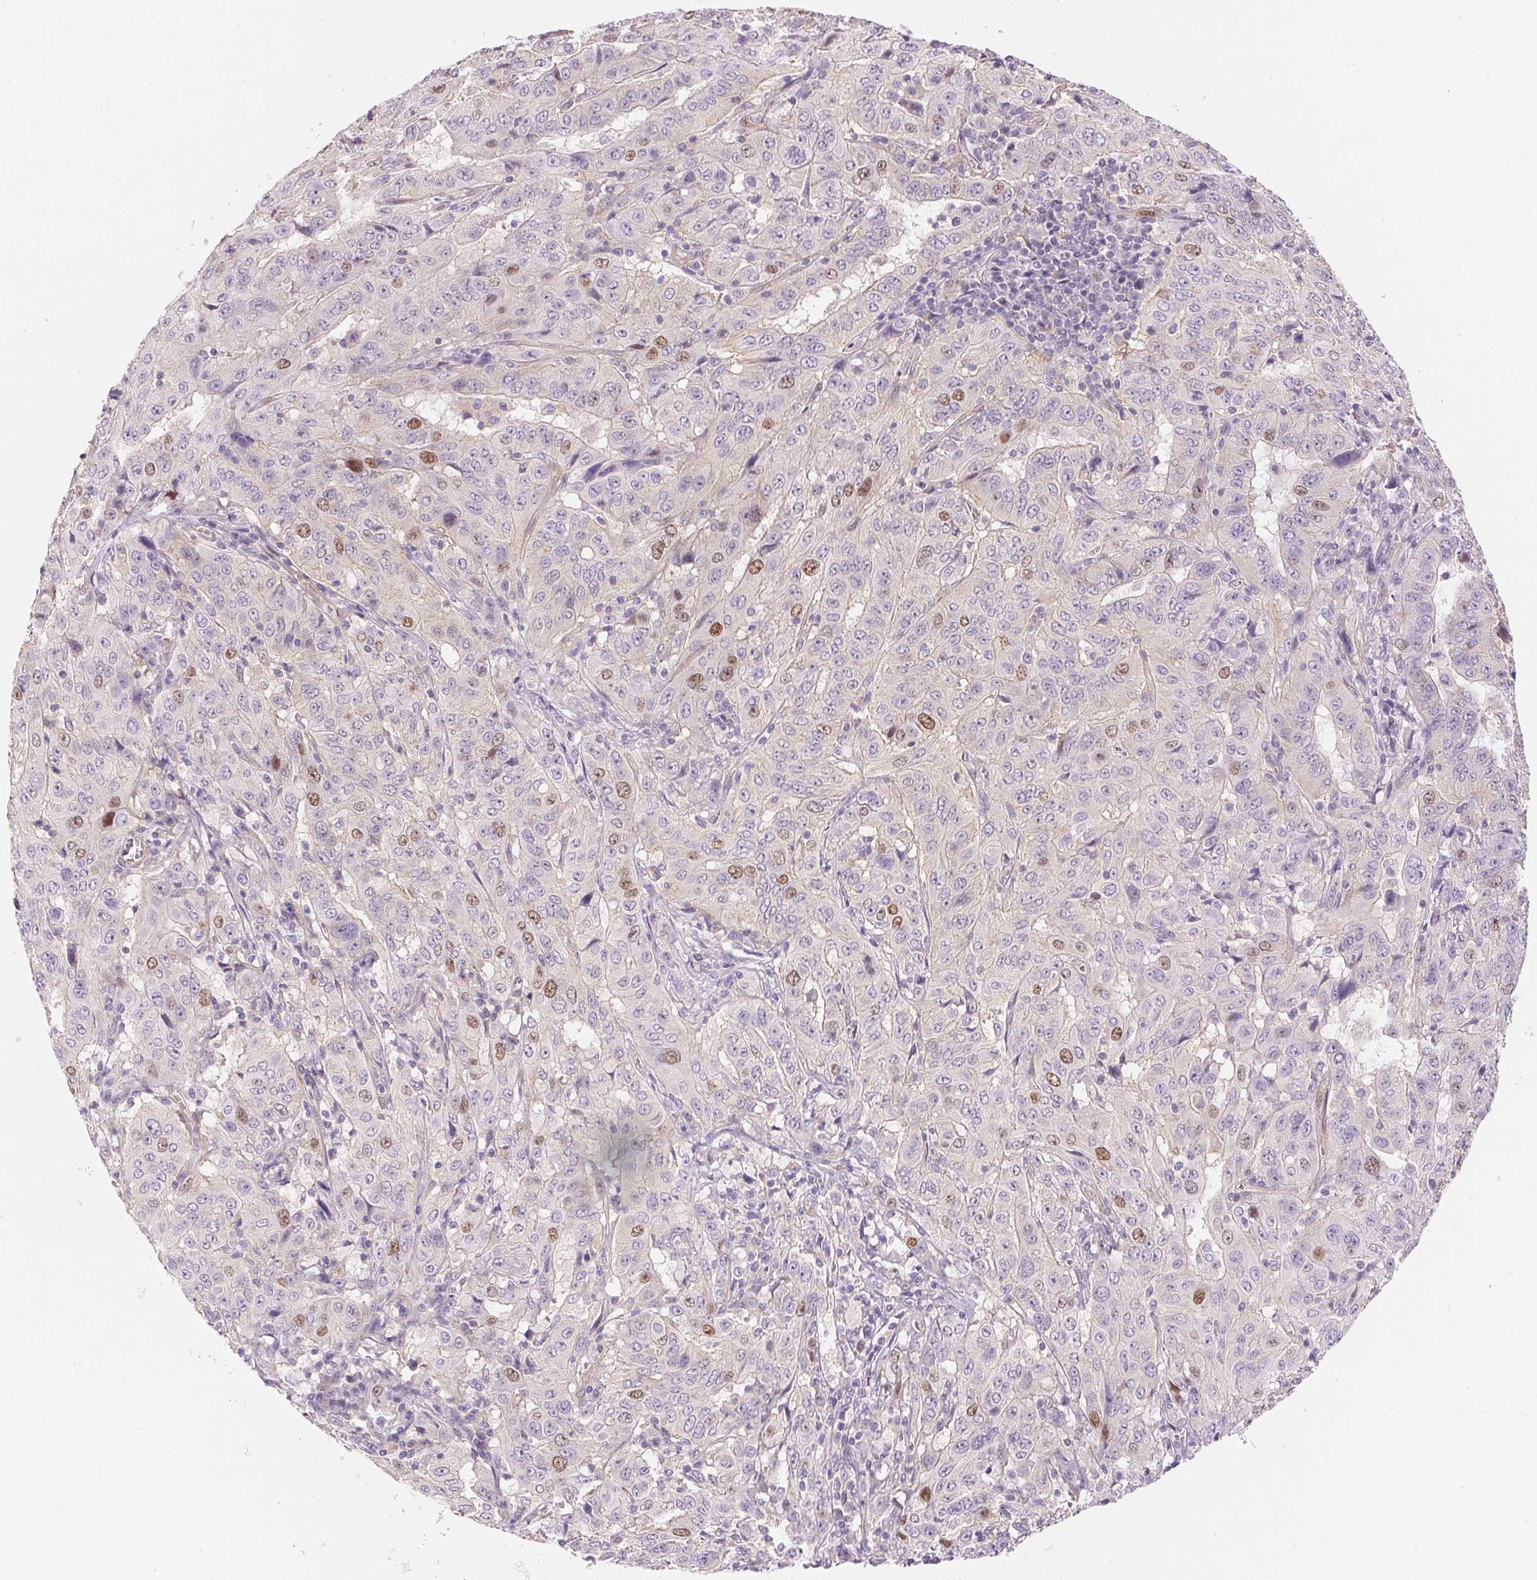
{"staining": {"intensity": "moderate", "quantity": "<25%", "location": "nuclear"}, "tissue": "pancreatic cancer", "cell_type": "Tumor cells", "image_type": "cancer", "snomed": [{"axis": "morphology", "description": "Adenocarcinoma, NOS"}, {"axis": "topography", "description": "Pancreas"}], "caption": "Pancreatic cancer stained for a protein (brown) displays moderate nuclear positive expression in about <25% of tumor cells.", "gene": "SMTN", "patient": {"sex": "male", "age": 63}}